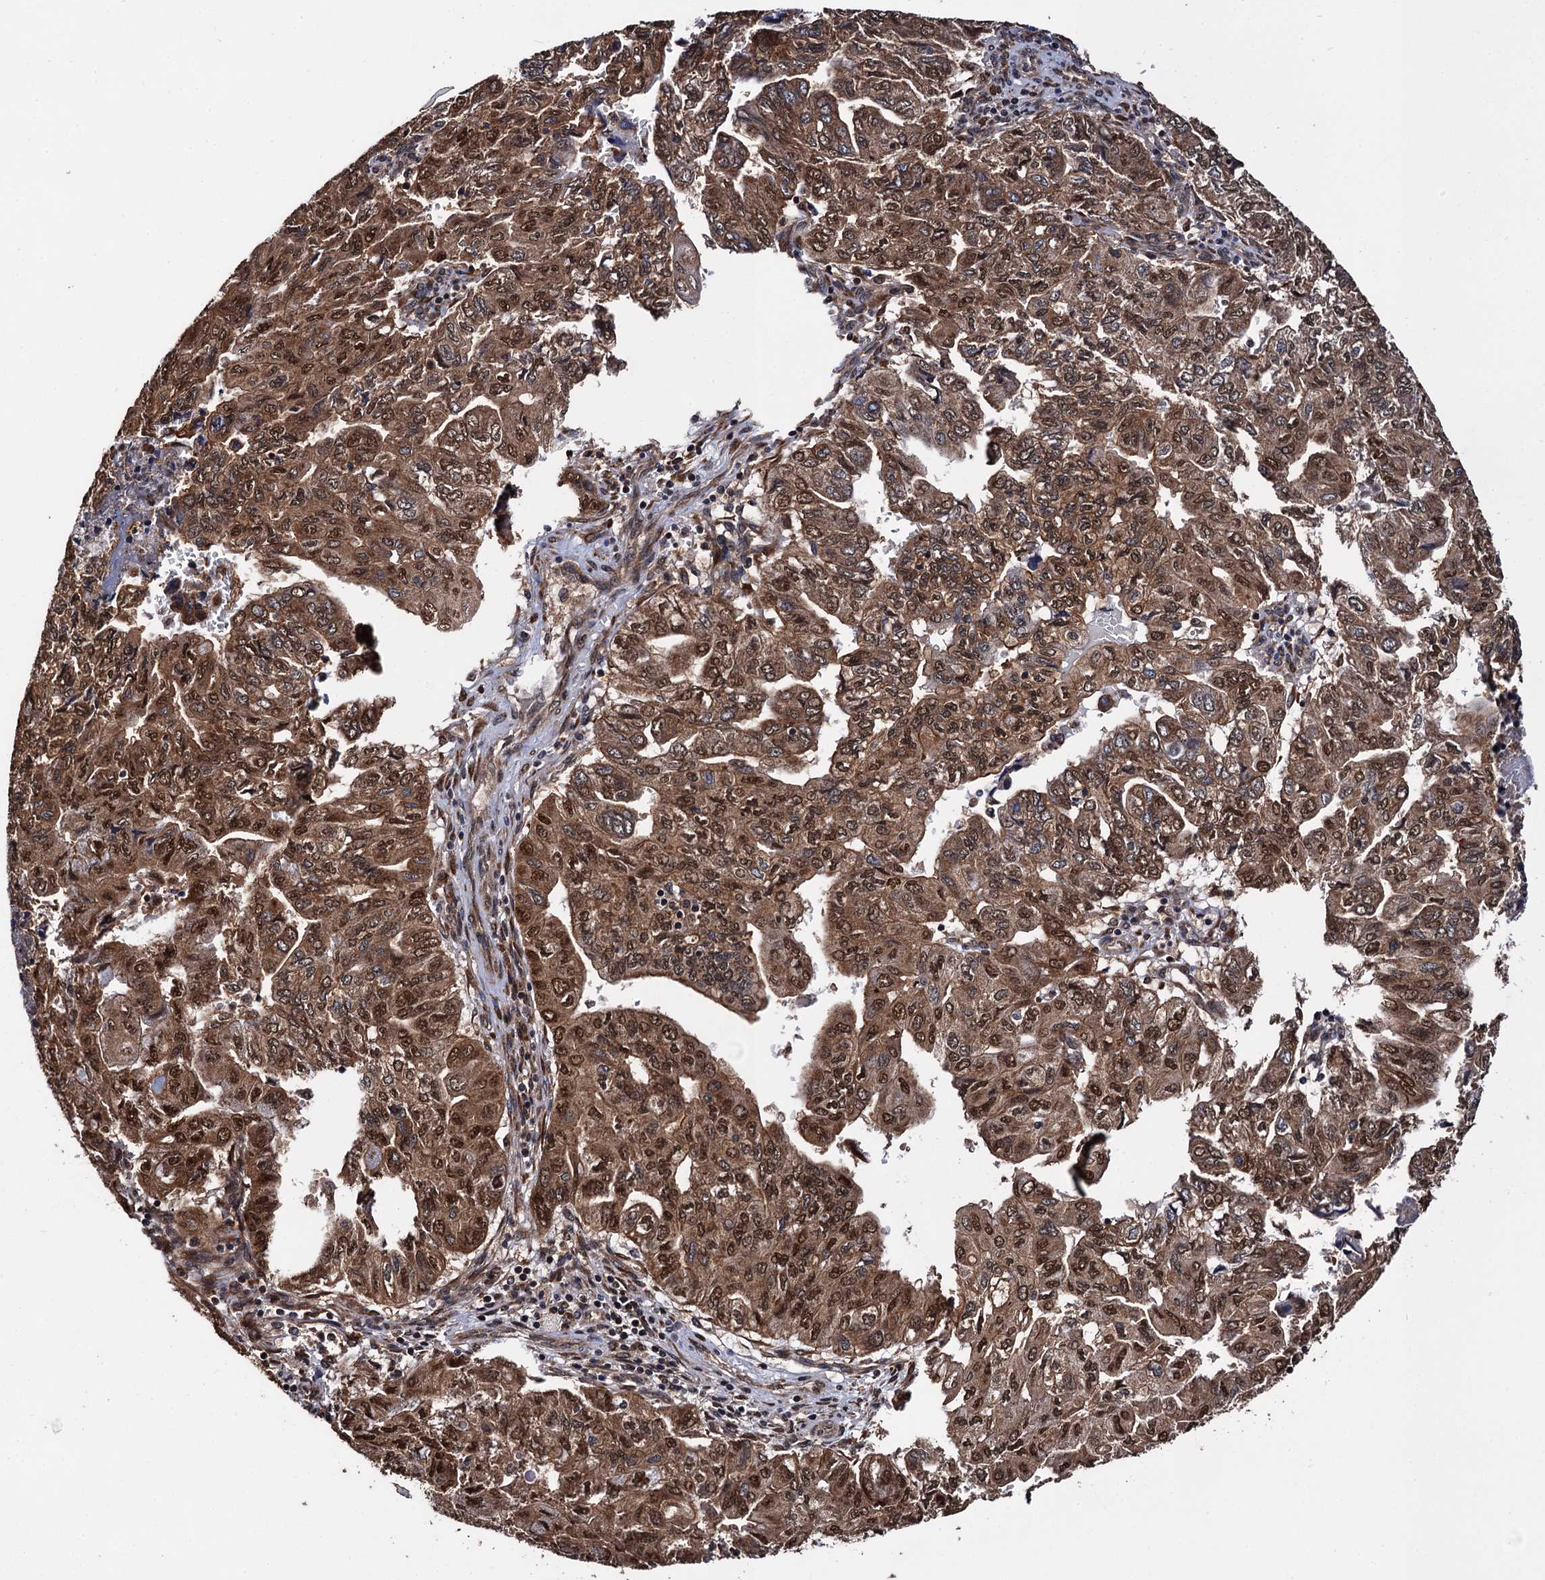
{"staining": {"intensity": "moderate", "quantity": ">75%", "location": "cytoplasmic/membranous,nuclear"}, "tissue": "pancreatic cancer", "cell_type": "Tumor cells", "image_type": "cancer", "snomed": [{"axis": "morphology", "description": "Adenocarcinoma, NOS"}, {"axis": "topography", "description": "Pancreas"}], "caption": "Protein analysis of pancreatic cancer (adenocarcinoma) tissue displays moderate cytoplasmic/membranous and nuclear staining in about >75% of tumor cells. (Brightfield microscopy of DAB IHC at high magnification).", "gene": "MIER2", "patient": {"sex": "male", "age": 51}}